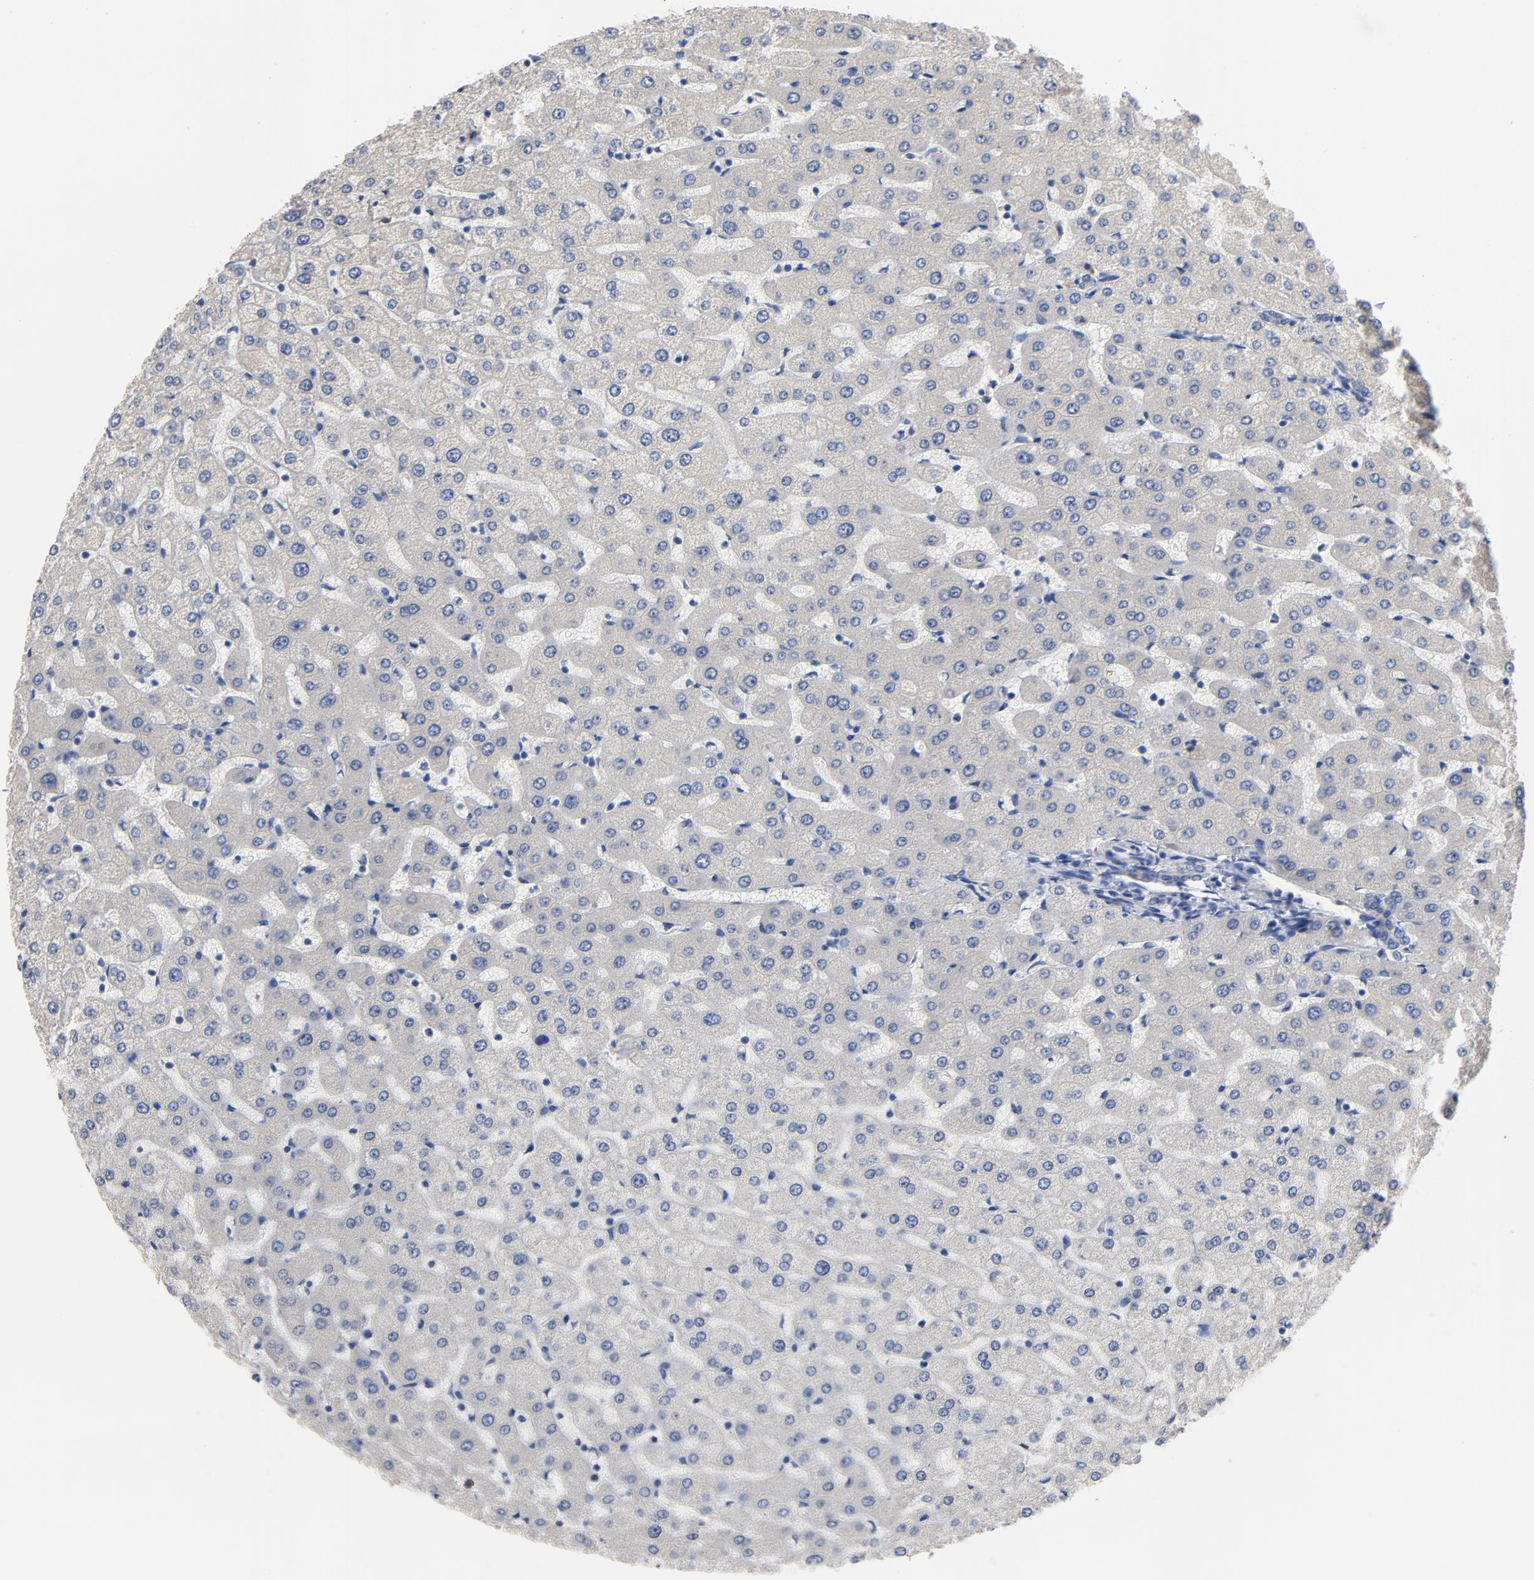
{"staining": {"intensity": "negative", "quantity": "none", "location": "none"}, "tissue": "liver", "cell_type": "Cholangiocytes", "image_type": "normal", "snomed": [{"axis": "morphology", "description": "Normal tissue, NOS"}, {"axis": "morphology", "description": "Fibrosis, NOS"}, {"axis": "topography", "description": "Liver"}], "caption": "Histopathology image shows no significant protein expression in cholangiocytes of unremarkable liver. (Immunohistochemistry (ihc), brightfield microscopy, high magnification).", "gene": "TLR4", "patient": {"sex": "female", "age": 29}}